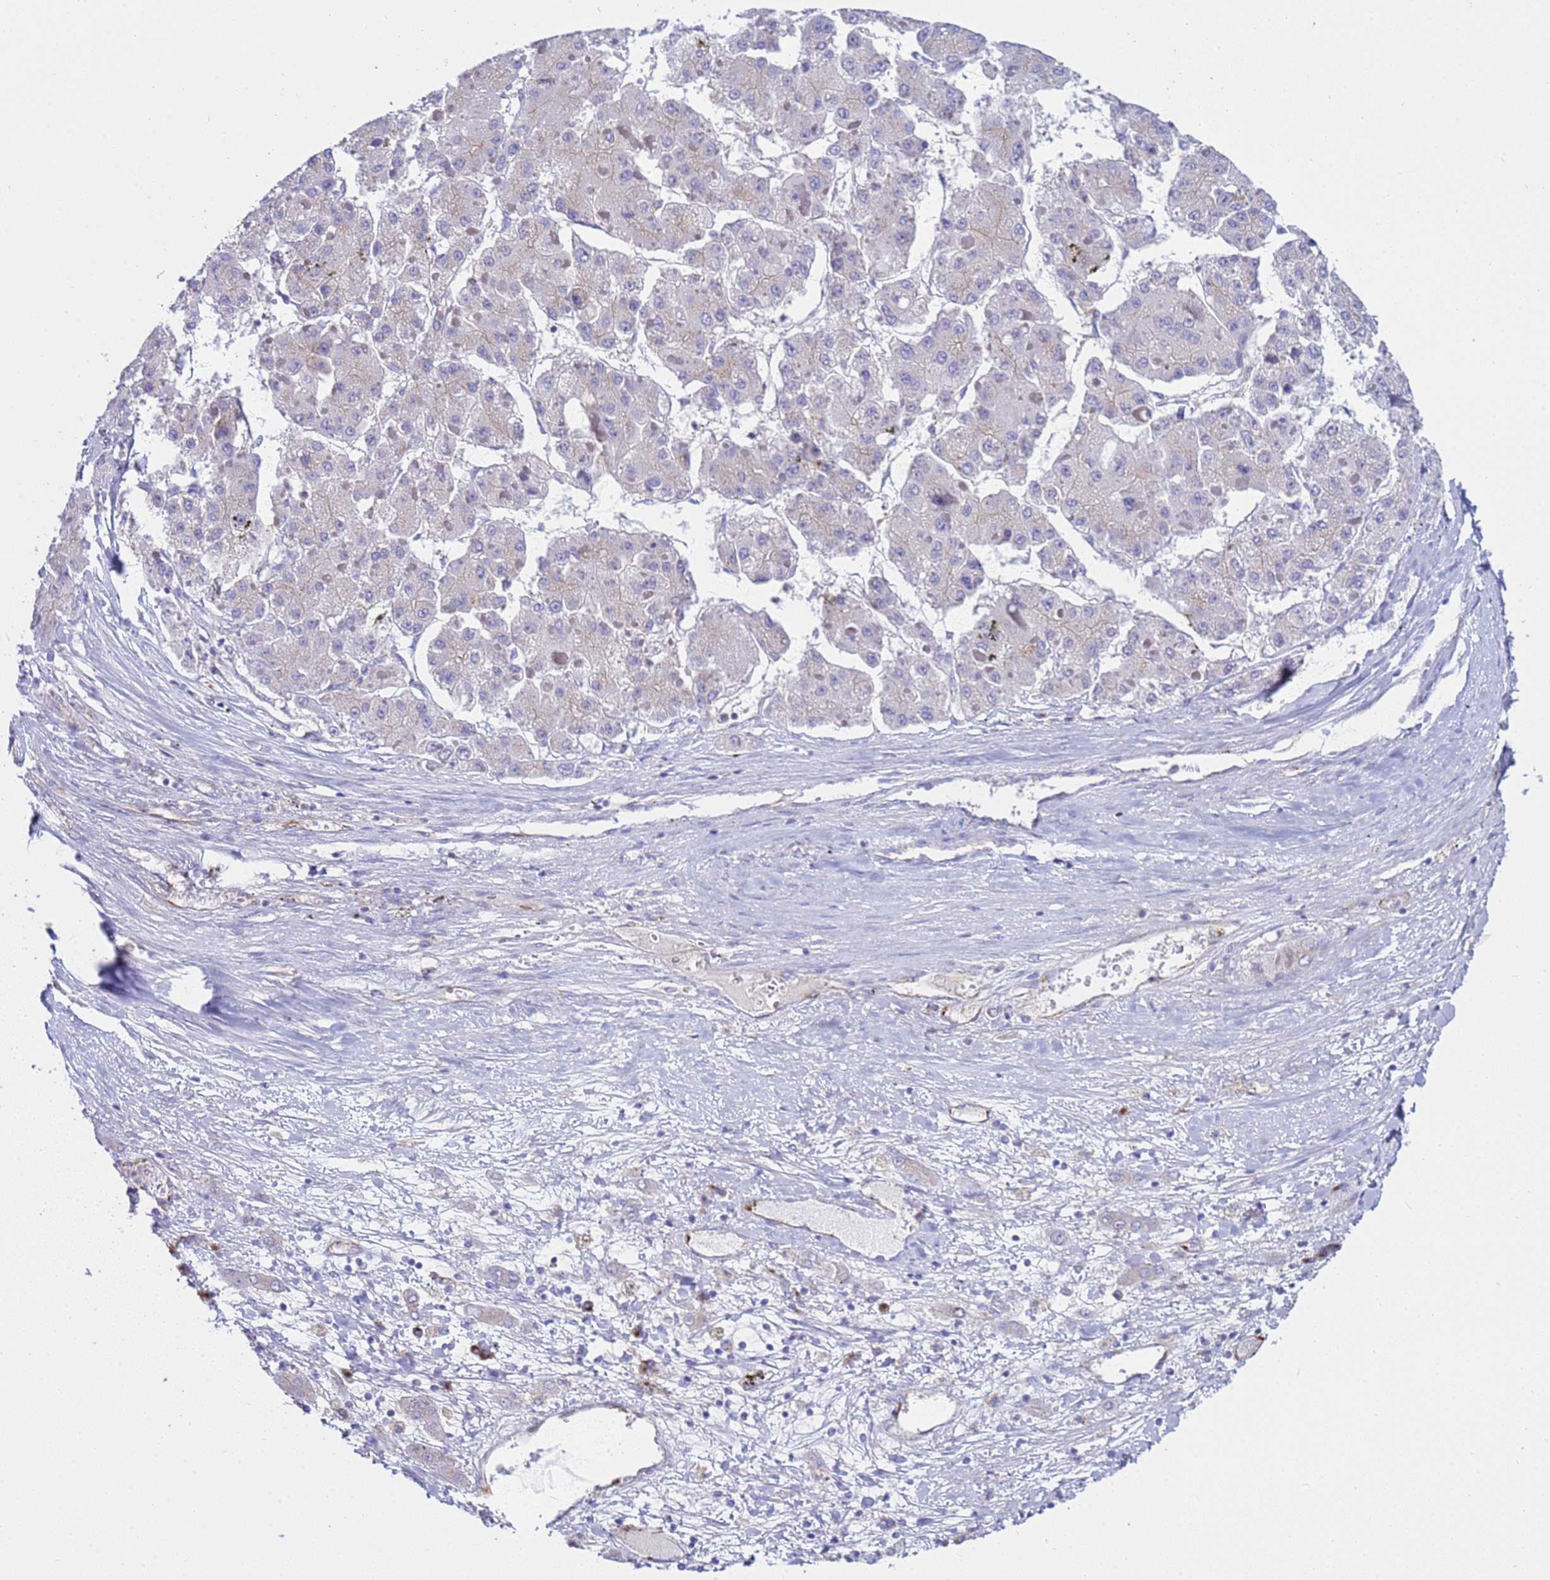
{"staining": {"intensity": "negative", "quantity": "none", "location": "none"}, "tissue": "liver cancer", "cell_type": "Tumor cells", "image_type": "cancer", "snomed": [{"axis": "morphology", "description": "Carcinoma, Hepatocellular, NOS"}, {"axis": "topography", "description": "Liver"}], "caption": "DAB (3,3'-diaminobenzidine) immunohistochemical staining of liver cancer (hepatocellular carcinoma) shows no significant staining in tumor cells.", "gene": "ANAPC1", "patient": {"sex": "female", "age": 73}}